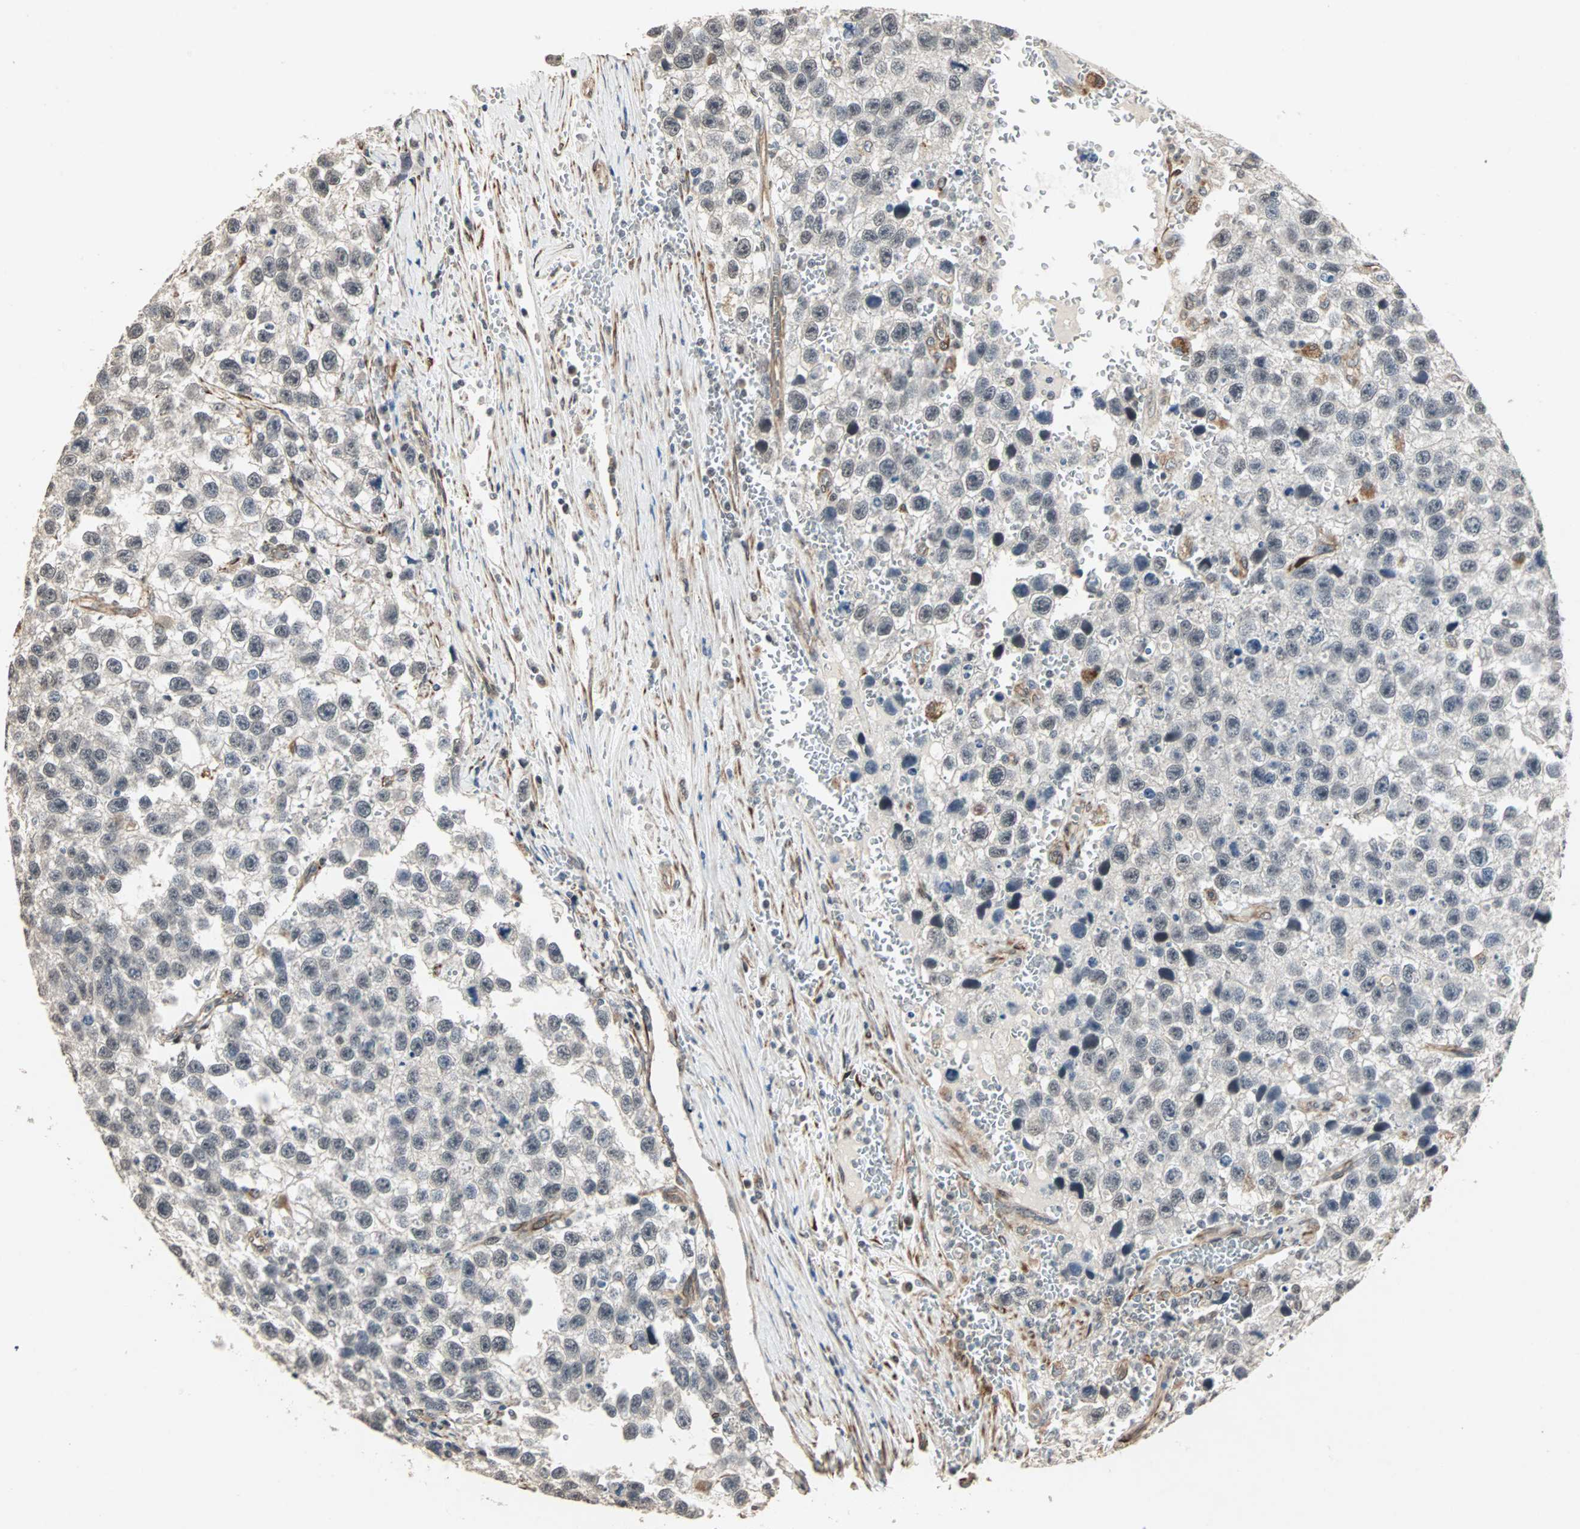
{"staining": {"intensity": "negative", "quantity": "none", "location": "none"}, "tissue": "testis cancer", "cell_type": "Tumor cells", "image_type": "cancer", "snomed": [{"axis": "morphology", "description": "Seminoma, NOS"}, {"axis": "topography", "description": "Testis"}], "caption": "Immunohistochemistry (IHC) micrograph of neoplastic tissue: testis cancer (seminoma) stained with DAB shows no significant protein expression in tumor cells. Nuclei are stained in blue.", "gene": "TRPV4", "patient": {"sex": "male", "age": 33}}